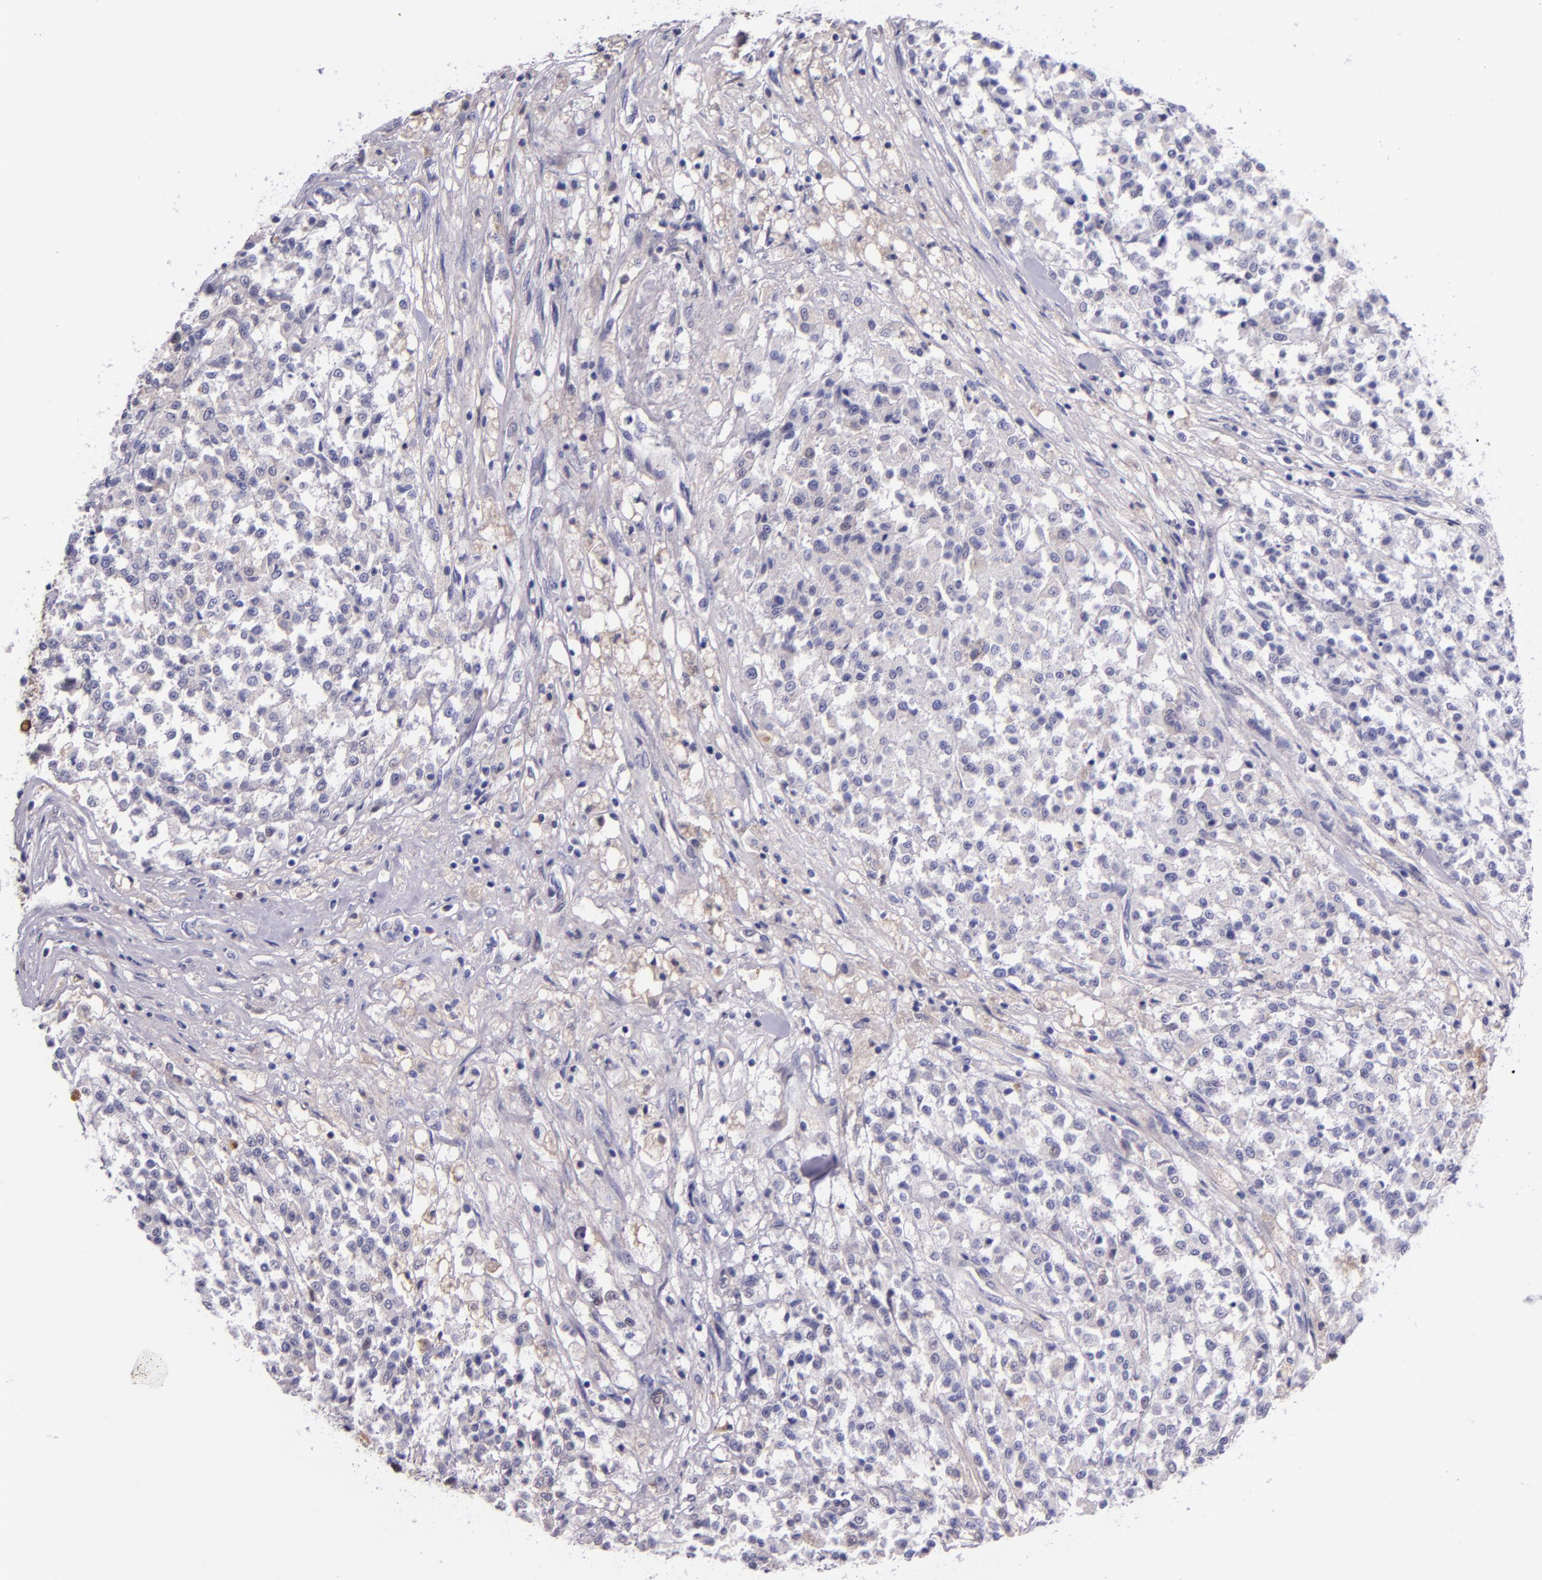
{"staining": {"intensity": "negative", "quantity": "none", "location": "none"}, "tissue": "testis cancer", "cell_type": "Tumor cells", "image_type": "cancer", "snomed": [{"axis": "morphology", "description": "Seminoma, NOS"}, {"axis": "topography", "description": "Testis"}], "caption": "Tumor cells are negative for brown protein staining in seminoma (testis).", "gene": "KNG1", "patient": {"sex": "male", "age": 59}}